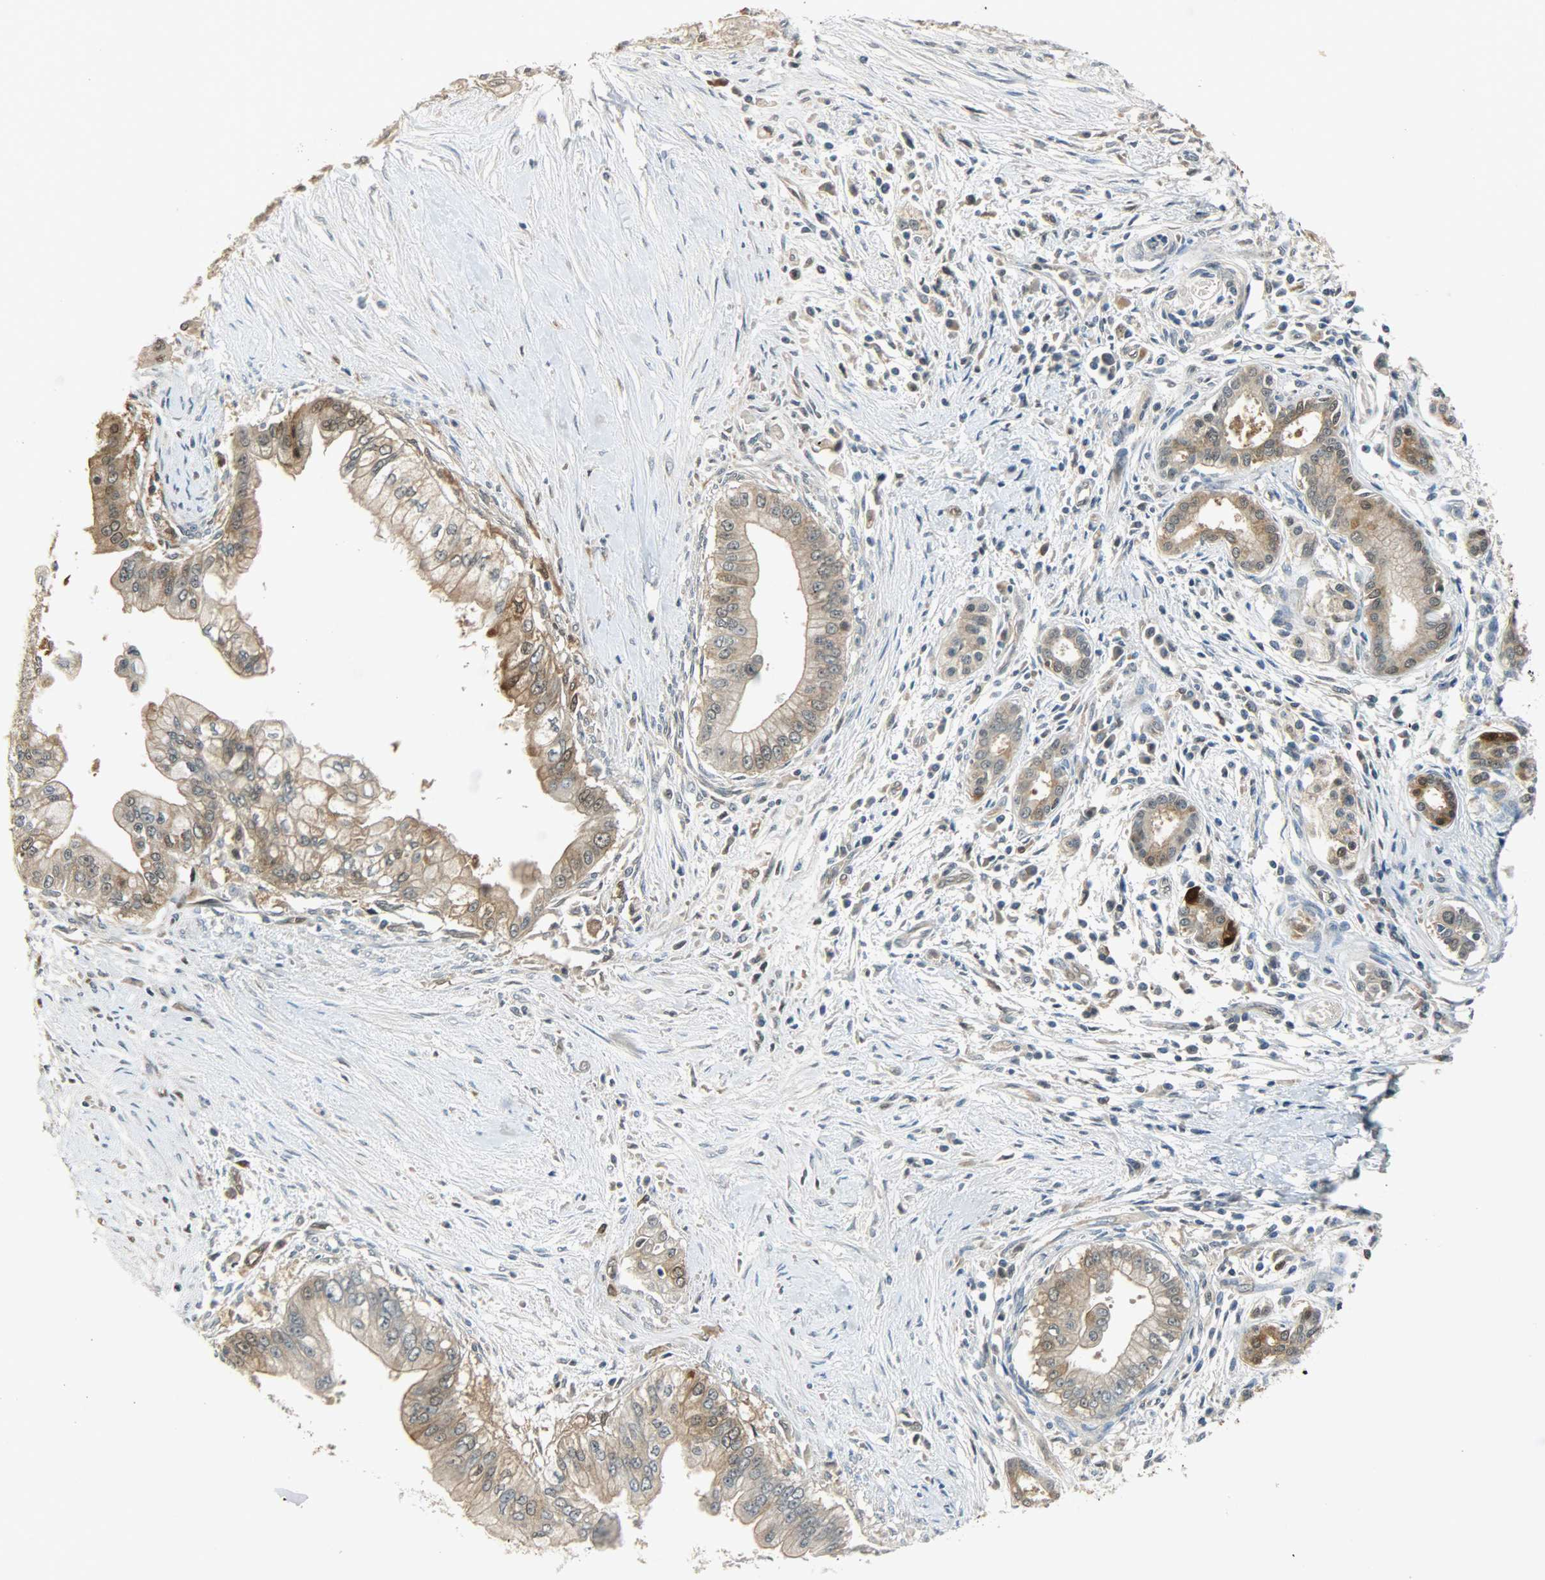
{"staining": {"intensity": "strong", "quantity": ">75%", "location": "cytoplasmic/membranous,nuclear"}, "tissue": "pancreatic cancer", "cell_type": "Tumor cells", "image_type": "cancer", "snomed": [{"axis": "morphology", "description": "Adenocarcinoma, NOS"}, {"axis": "topography", "description": "Pancreas"}], "caption": "Pancreatic adenocarcinoma was stained to show a protein in brown. There is high levels of strong cytoplasmic/membranous and nuclear positivity in about >75% of tumor cells. The staining was performed using DAB (3,3'-diaminobenzidine) to visualize the protein expression in brown, while the nuclei were stained in blue with hematoxylin (Magnification: 20x).", "gene": "EIF4EBP1", "patient": {"sex": "male", "age": 59}}